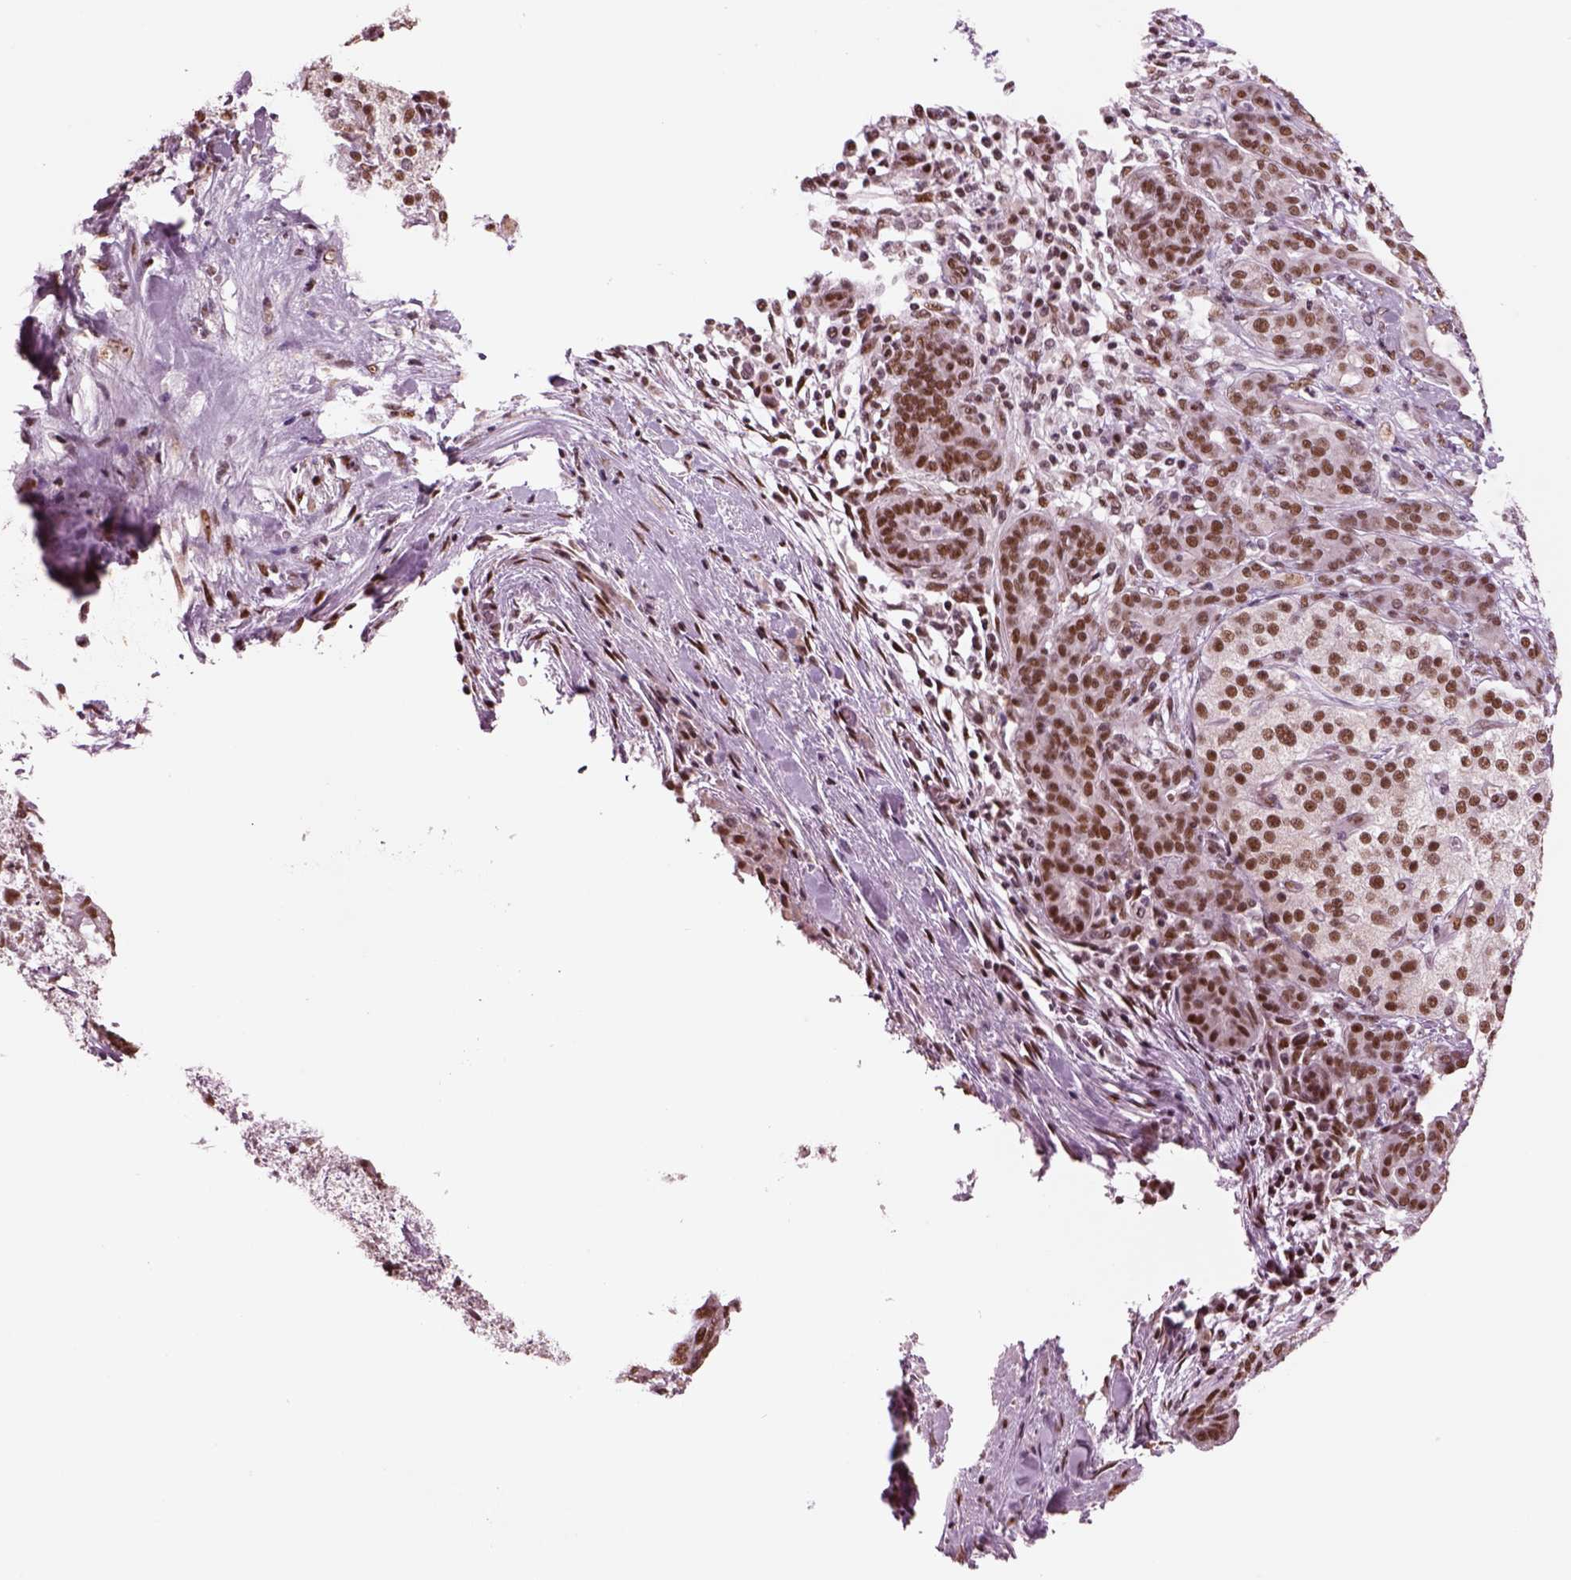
{"staining": {"intensity": "moderate", "quantity": ">75%", "location": "nuclear"}, "tissue": "pancreatic cancer", "cell_type": "Tumor cells", "image_type": "cancer", "snomed": [{"axis": "morphology", "description": "Adenocarcinoma, NOS"}, {"axis": "topography", "description": "Pancreas"}], "caption": "An image showing moderate nuclear positivity in approximately >75% of tumor cells in adenocarcinoma (pancreatic), as visualized by brown immunohistochemical staining.", "gene": "SEPHS1", "patient": {"sex": "male", "age": 44}}